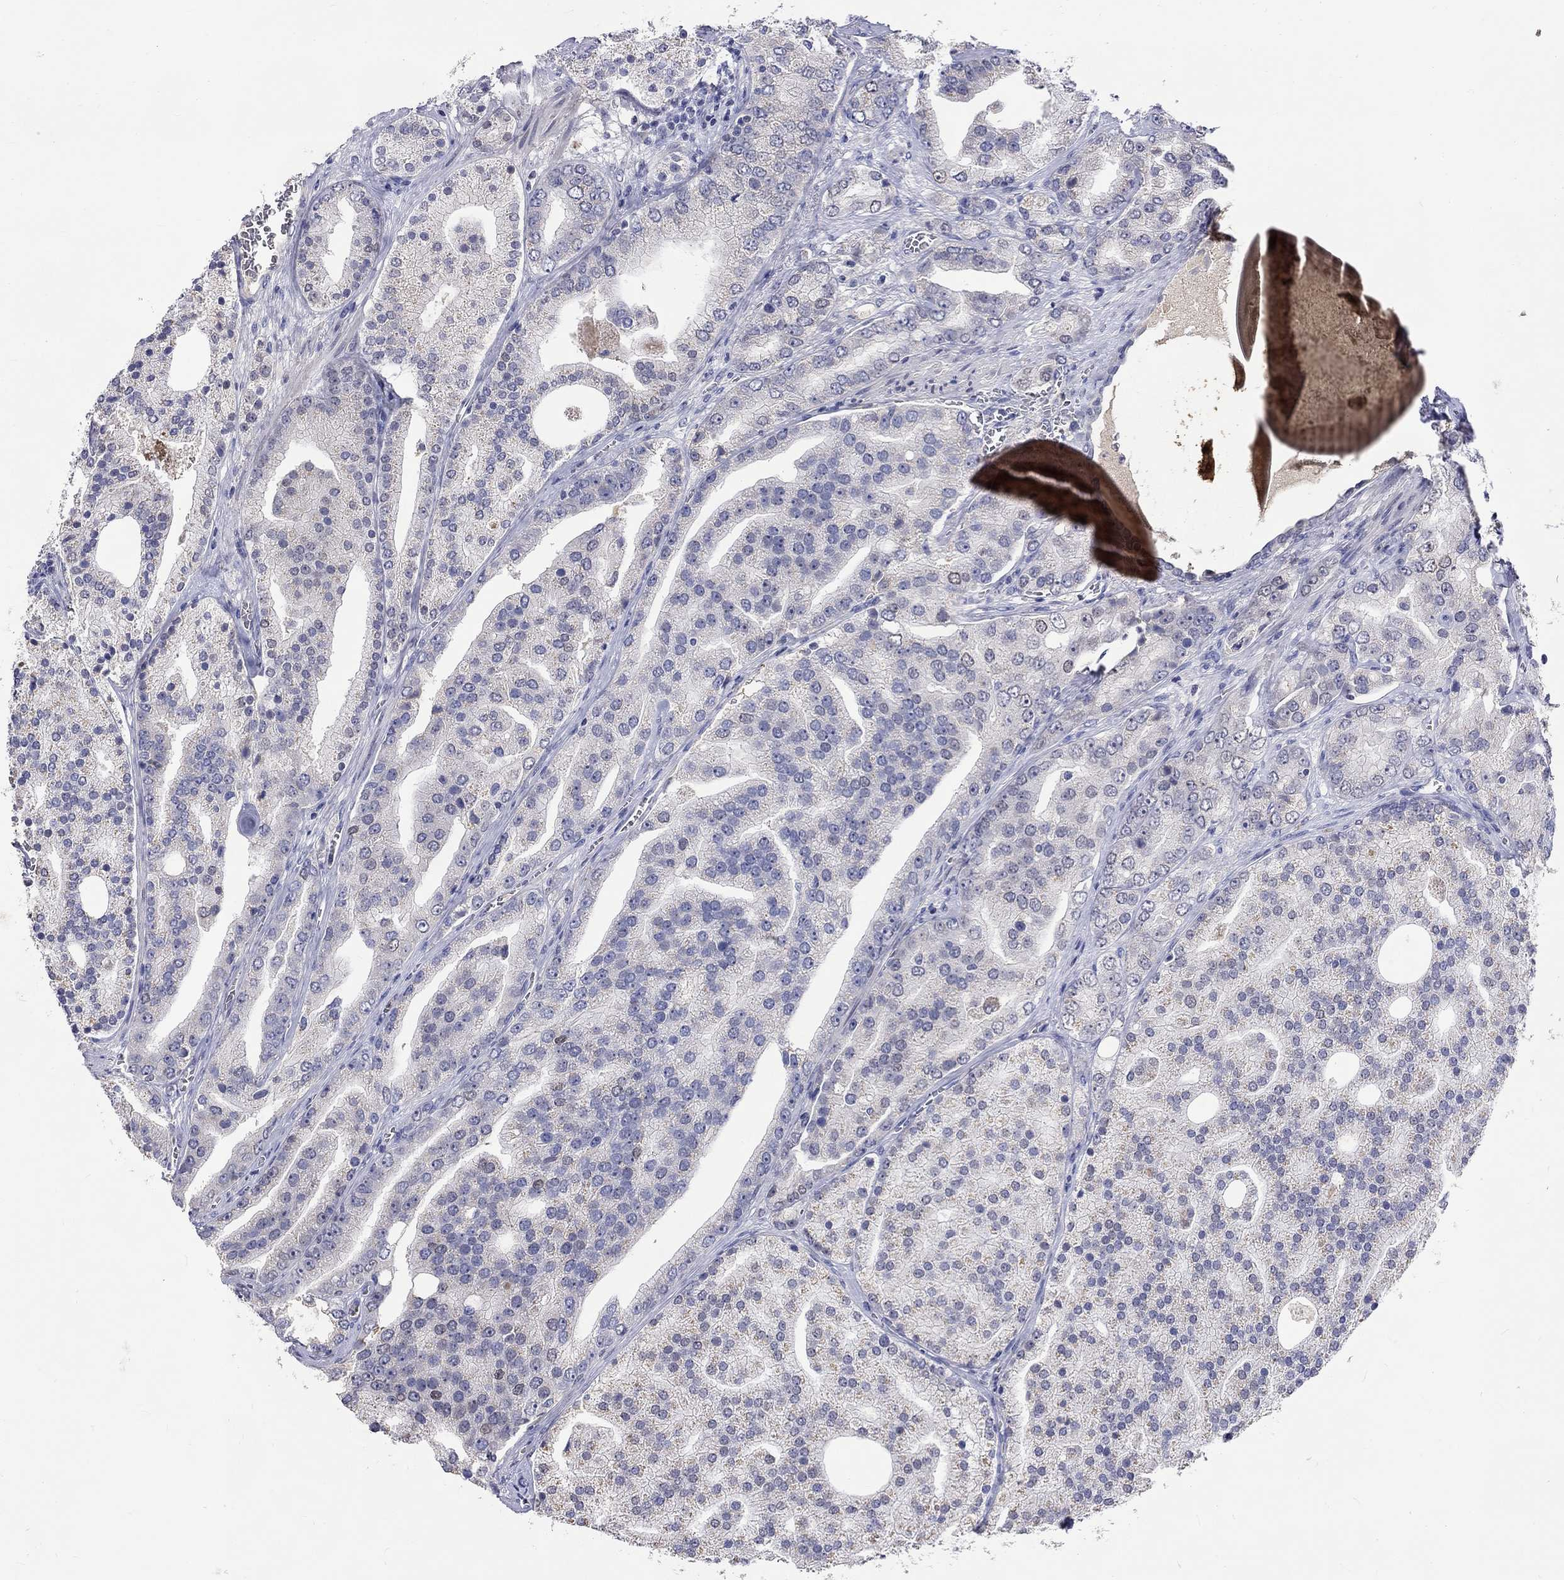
{"staining": {"intensity": "negative", "quantity": "none", "location": "none"}, "tissue": "prostate cancer", "cell_type": "Tumor cells", "image_type": "cancer", "snomed": [{"axis": "morphology", "description": "Adenocarcinoma, NOS"}, {"axis": "topography", "description": "Prostate"}], "caption": "There is no significant expression in tumor cells of prostate cancer (adenocarcinoma).", "gene": "LRFN4", "patient": {"sex": "male", "age": 69}}